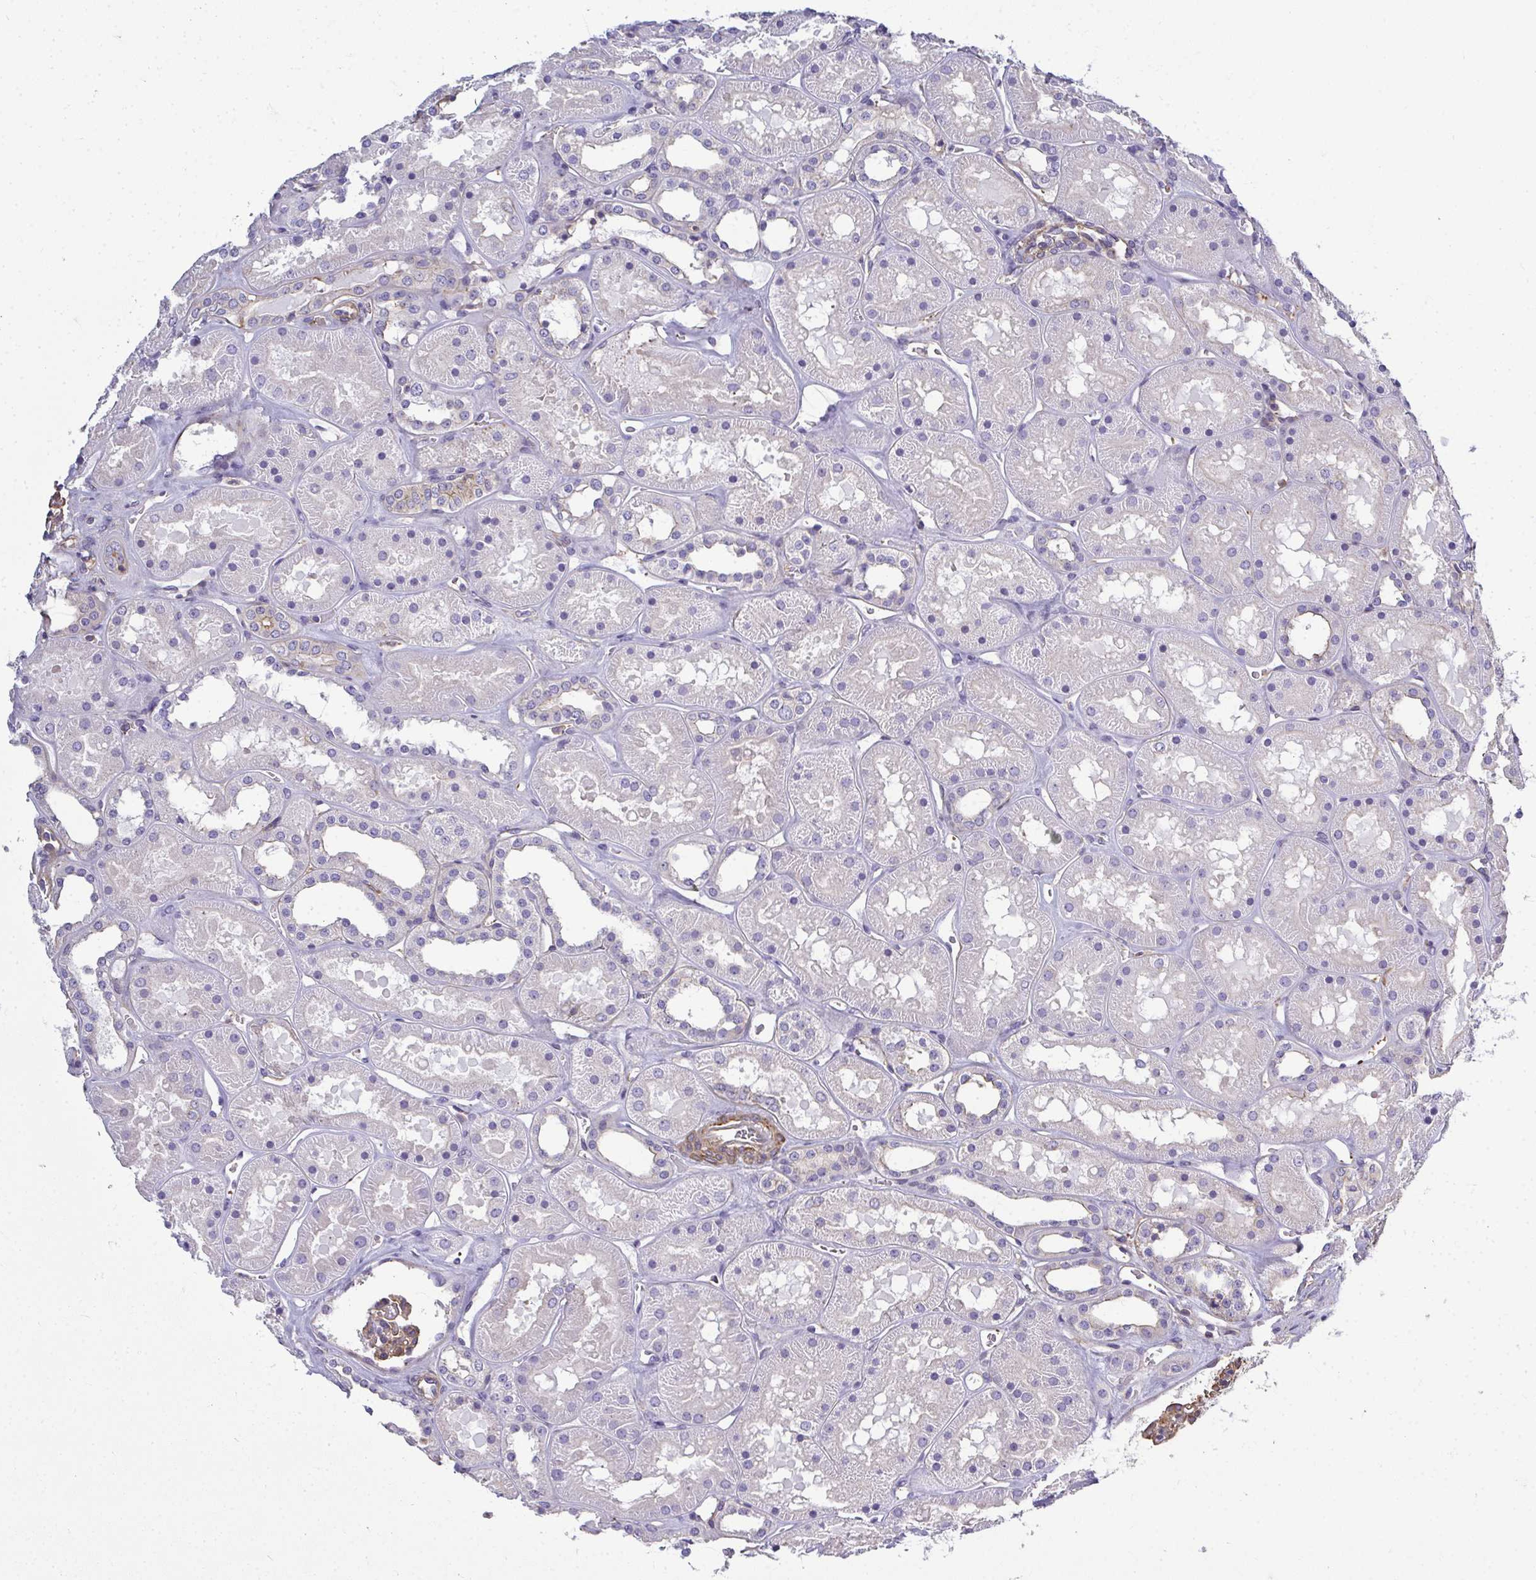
{"staining": {"intensity": "weak", "quantity": "<25%", "location": "cytoplasmic/membranous"}, "tissue": "kidney", "cell_type": "Cells in glomeruli", "image_type": "normal", "snomed": [{"axis": "morphology", "description": "Normal tissue, NOS"}, {"axis": "topography", "description": "Kidney"}], "caption": "Cells in glomeruli are negative for brown protein staining in normal kidney. (Brightfield microscopy of DAB (3,3'-diaminobenzidine) IHC at high magnification).", "gene": "MYL1", "patient": {"sex": "female", "age": 41}}